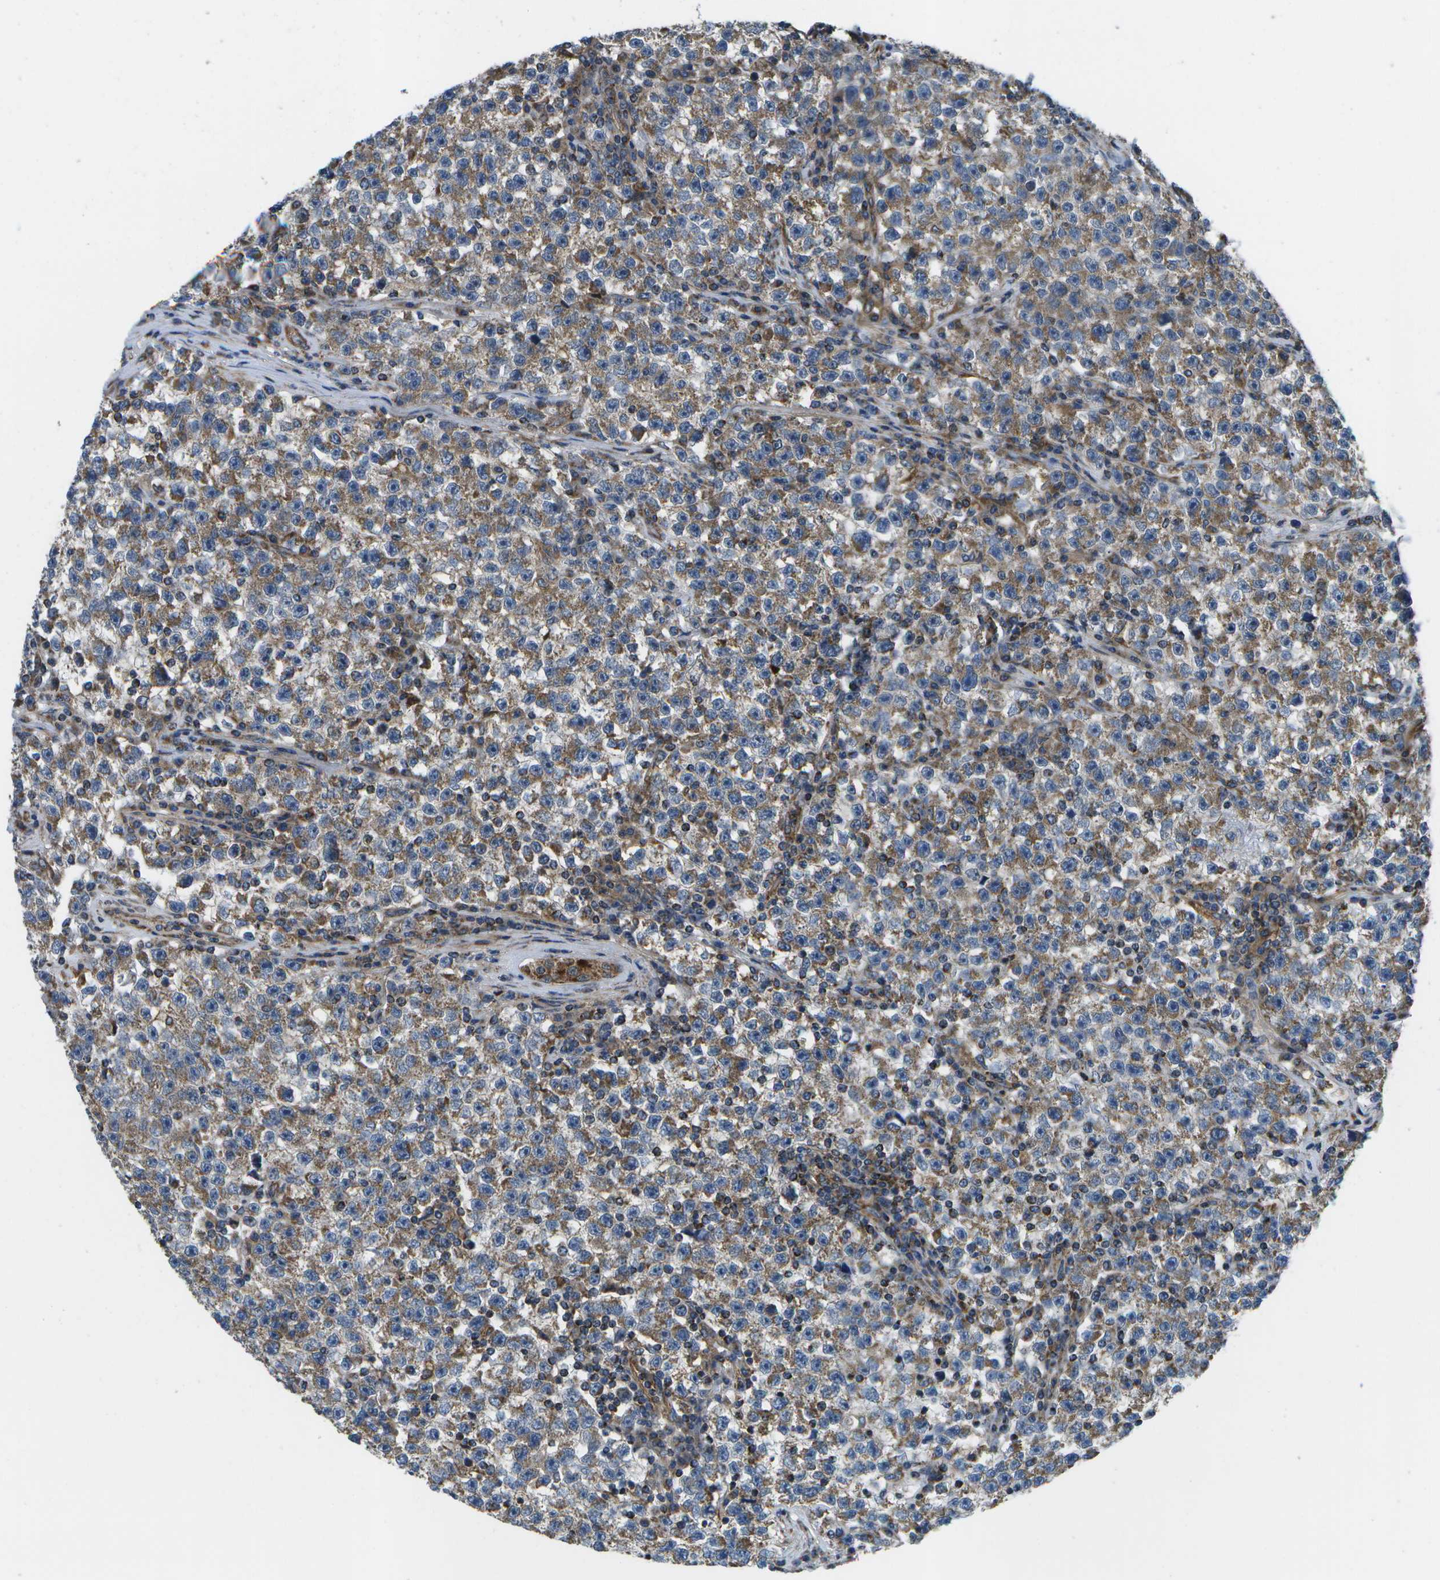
{"staining": {"intensity": "moderate", "quantity": ">75%", "location": "cytoplasmic/membranous"}, "tissue": "testis cancer", "cell_type": "Tumor cells", "image_type": "cancer", "snomed": [{"axis": "morphology", "description": "Seminoma, NOS"}, {"axis": "topography", "description": "Testis"}], "caption": "Protein expression by immunohistochemistry displays moderate cytoplasmic/membranous positivity in approximately >75% of tumor cells in testis cancer (seminoma).", "gene": "MVK", "patient": {"sex": "male", "age": 22}}